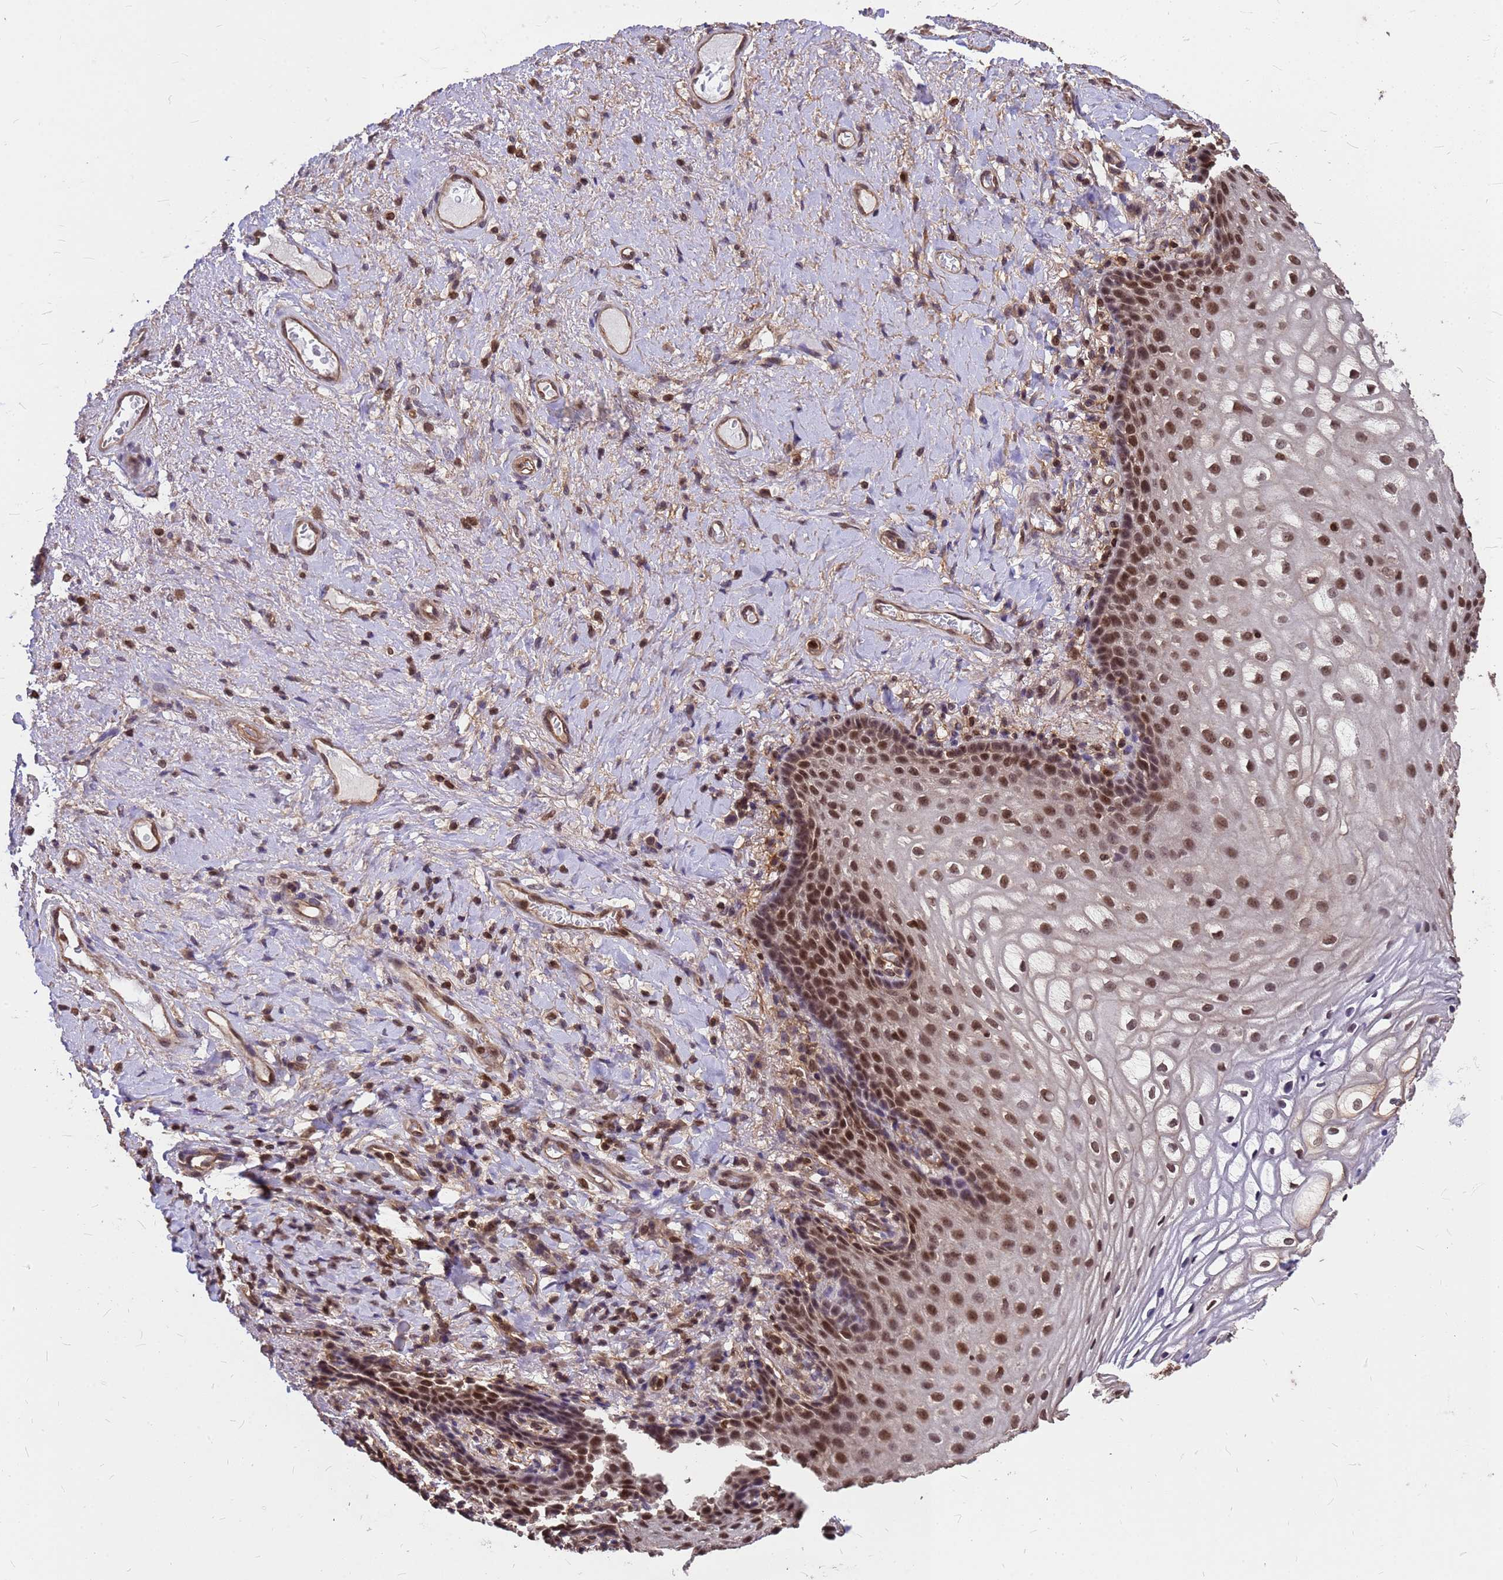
{"staining": {"intensity": "strong", "quantity": ">75%", "location": "nuclear"}, "tissue": "vagina", "cell_type": "Squamous epithelial cells", "image_type": "normal", "snomed": [{"axis": "morphology", "description": "Normal tissue, NOS"}, {"axis": "topography", "description": "Vagina"}], "caption": "A brown stain highlights strong nuclear staining of a protein in squamous epithelial cells of benign vagina.", "gene": "C1orf35", "patient": {"sex": "female", "age": 60}}